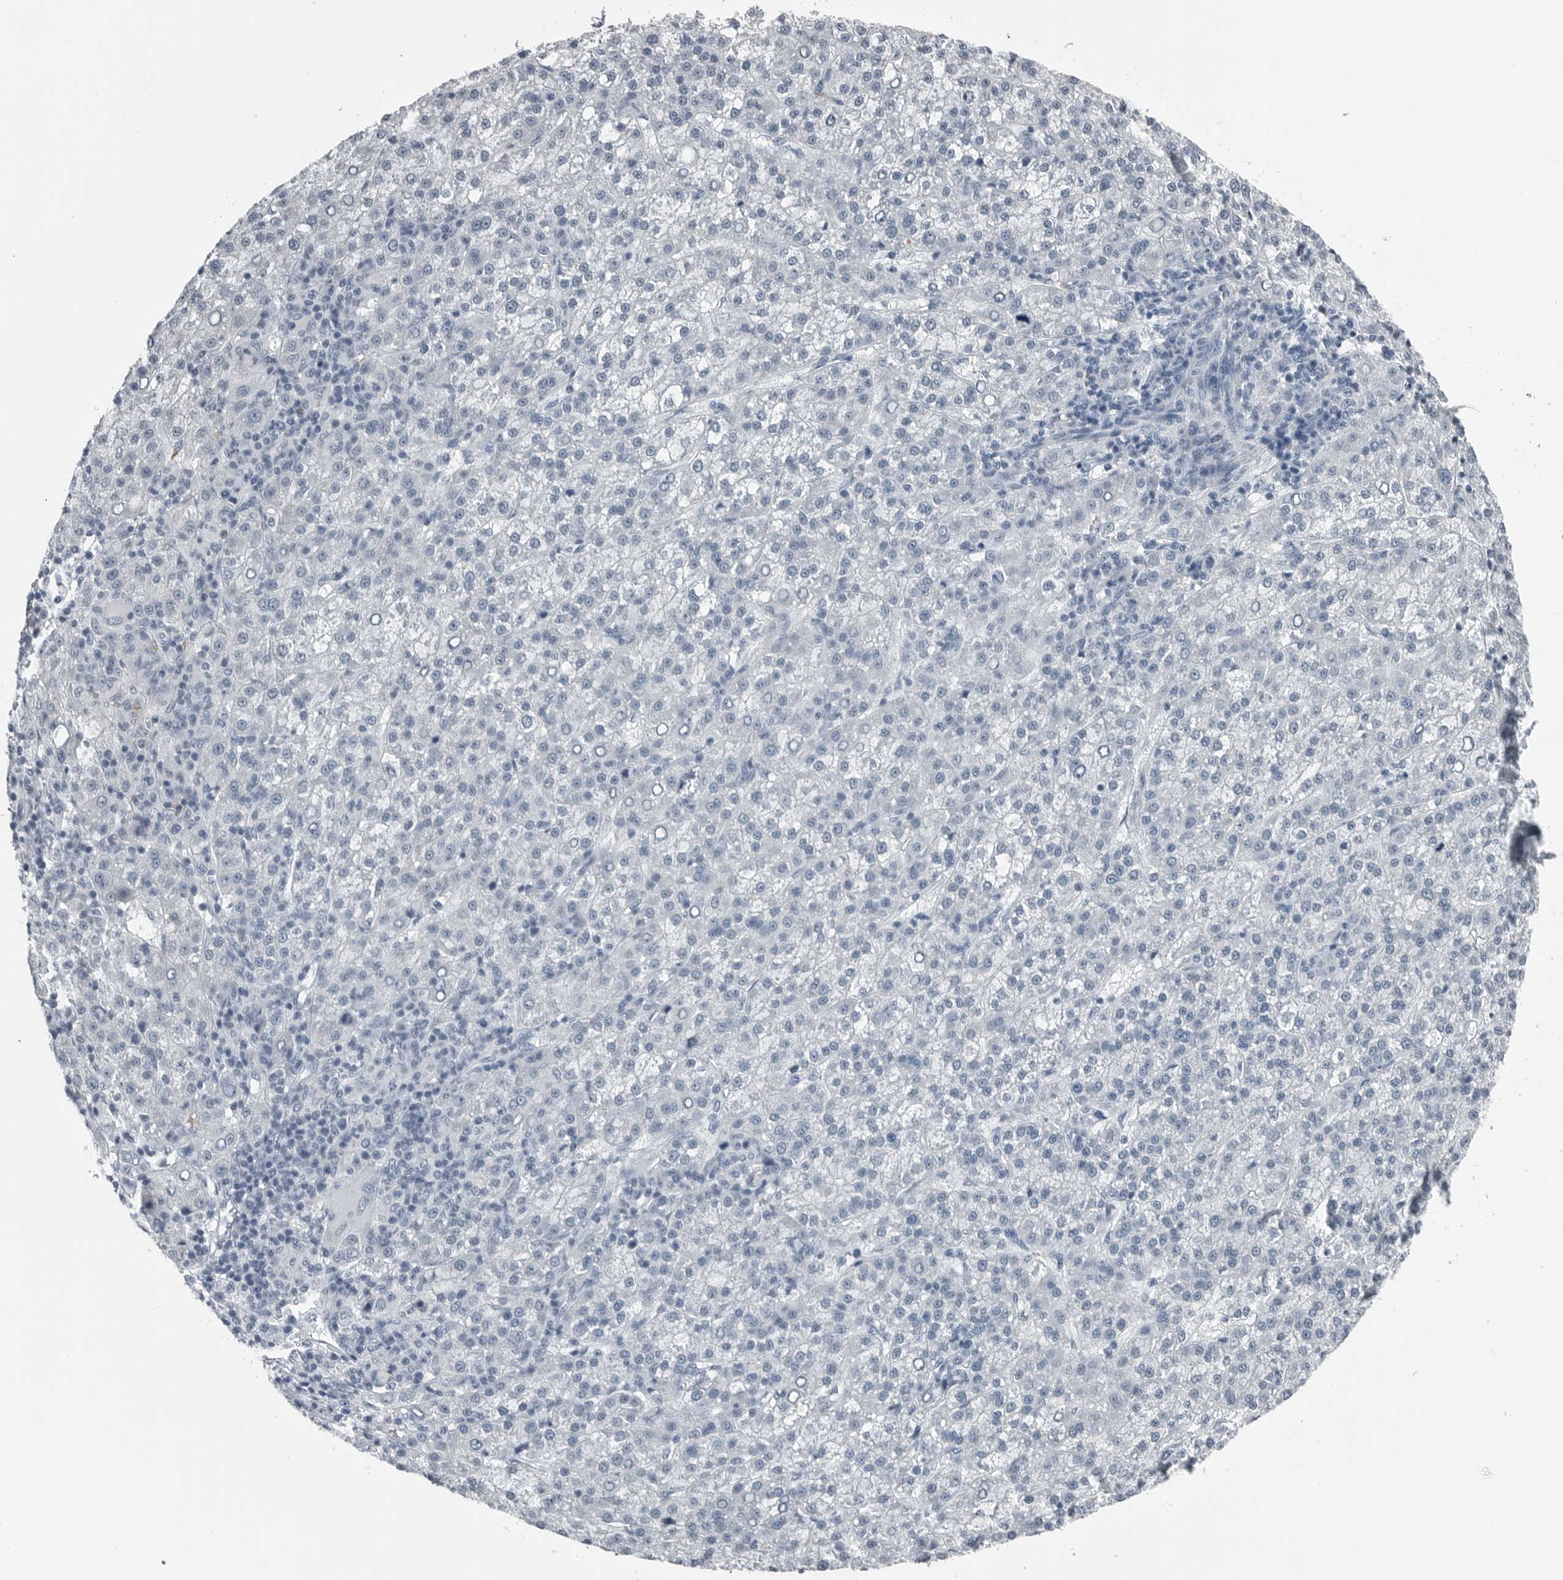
{"staining": {"intensity": "negative", "quantity": "none", "location": "none"}, "tissue": "liver cancer", "cell_type": "Tumor cells", "image_type": "cancer", "snomed": [{"axis": "morphology", "description": "Carcinoma, Hepatocellular, NOS"}, {"axis": "topography", "description": "Liver"}], "caption": "The IHC photomicrograph has no significant expression in tumor cells of hepatocellular carcinoma (liver) tissue. (DAB (3,3'-diaminobenzidine) immunohistochemistry, high magnification).", "gene": "SPINK1", "patient": {"sex": "female", "age": 58}}